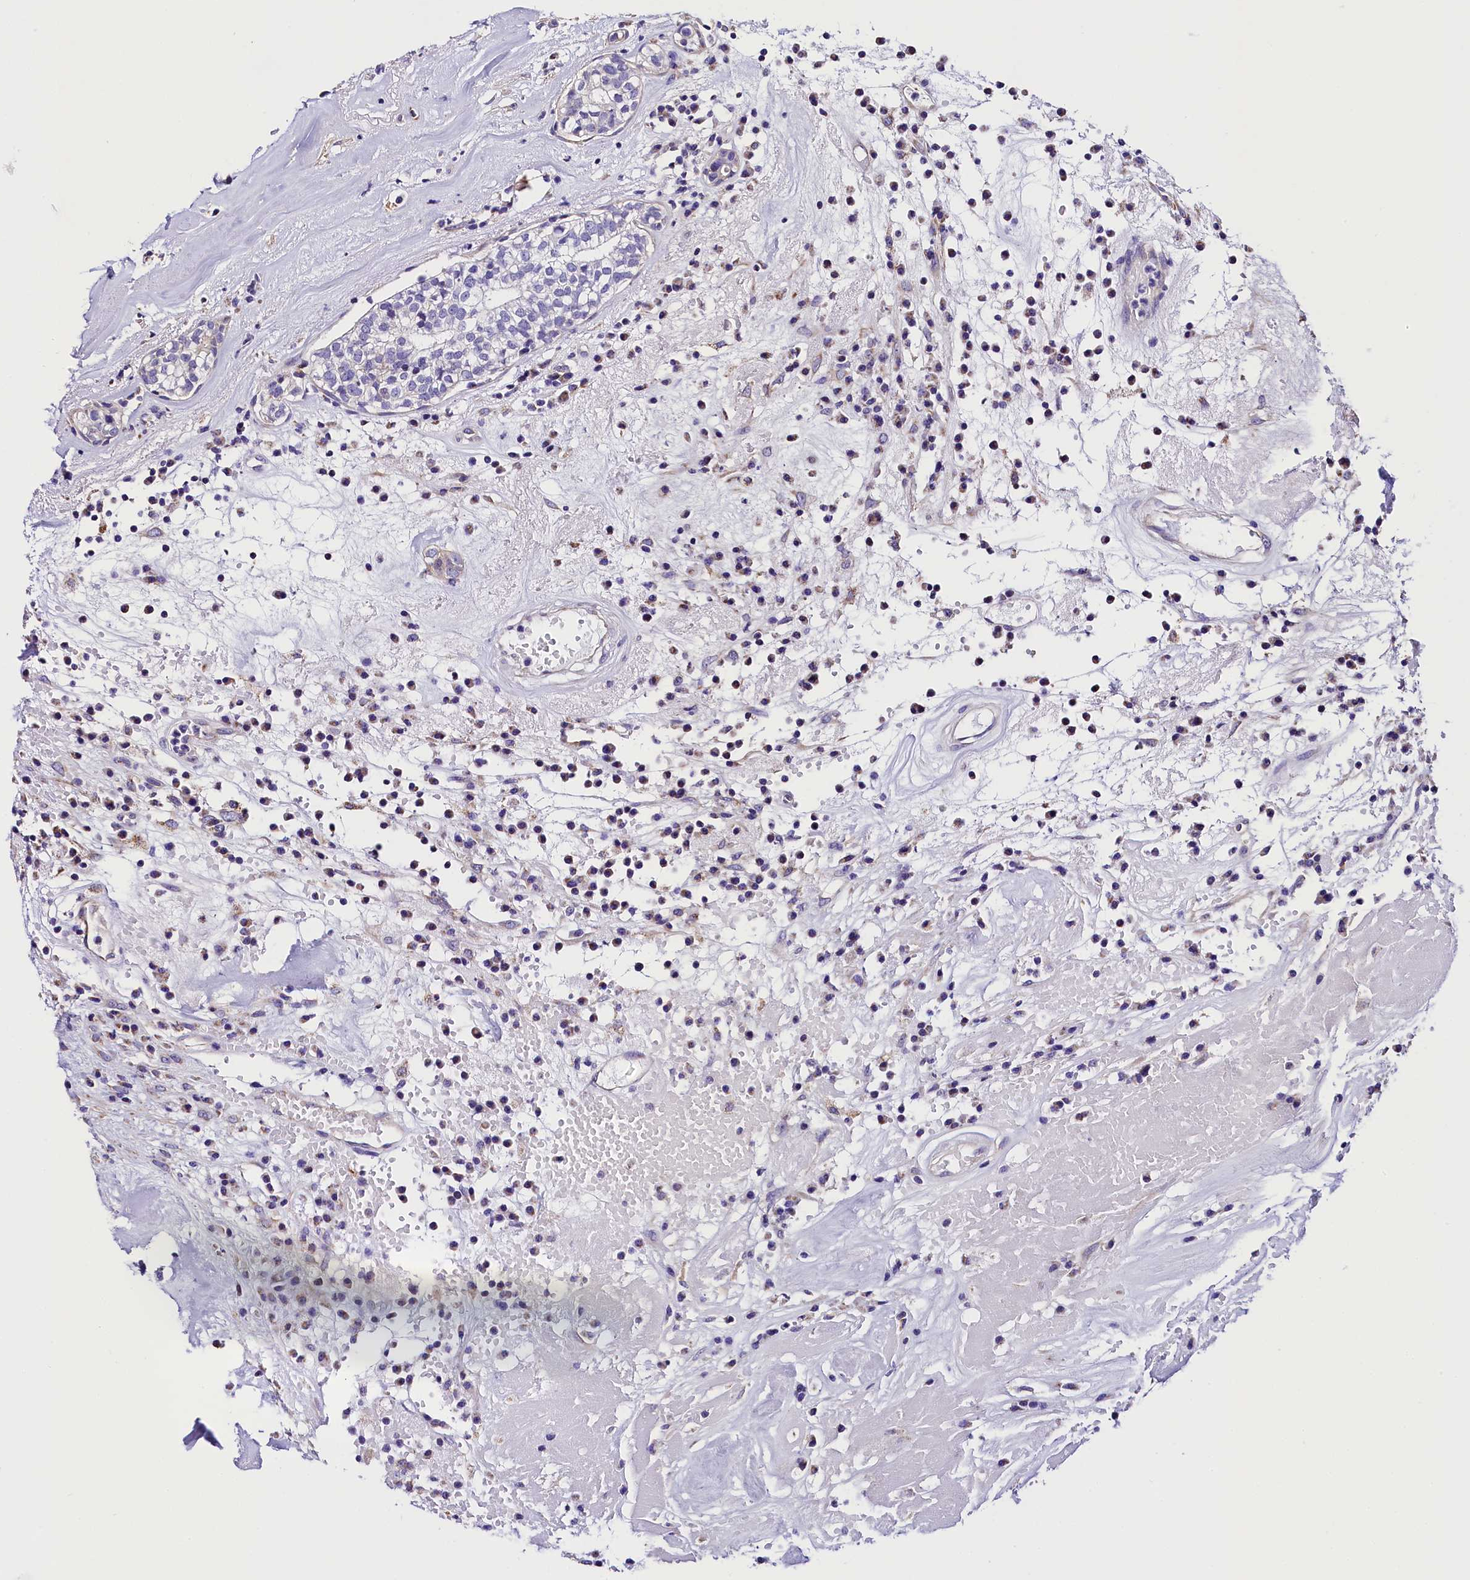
{"staining": {"intensity": "negative", "quantity": "none", "location": "none"}, "tissue": "head and neck cancer", "cell_type": "Tumor cells", "image_type": "cancer", "snomed": [{"axis": "morphology", "description": "Adenocarcinoma, NOS"}, {"axis": "topography", "description": "Salivary gland"}, {"axis": "topography", "description": "Head-Neck"}], "caption": "The immunohistochemistry histopathology image has no significant staining in tumor cells of head and neck cancer (adenocarcinoma) tissue. (DAB (3,3'-diaminobenzidine) immunohistochemistry (IHC) visualized using brightfield microscopy, high magnification).", "gene": "ACAA2", "patient": {"sex": "female", "age": 65}}